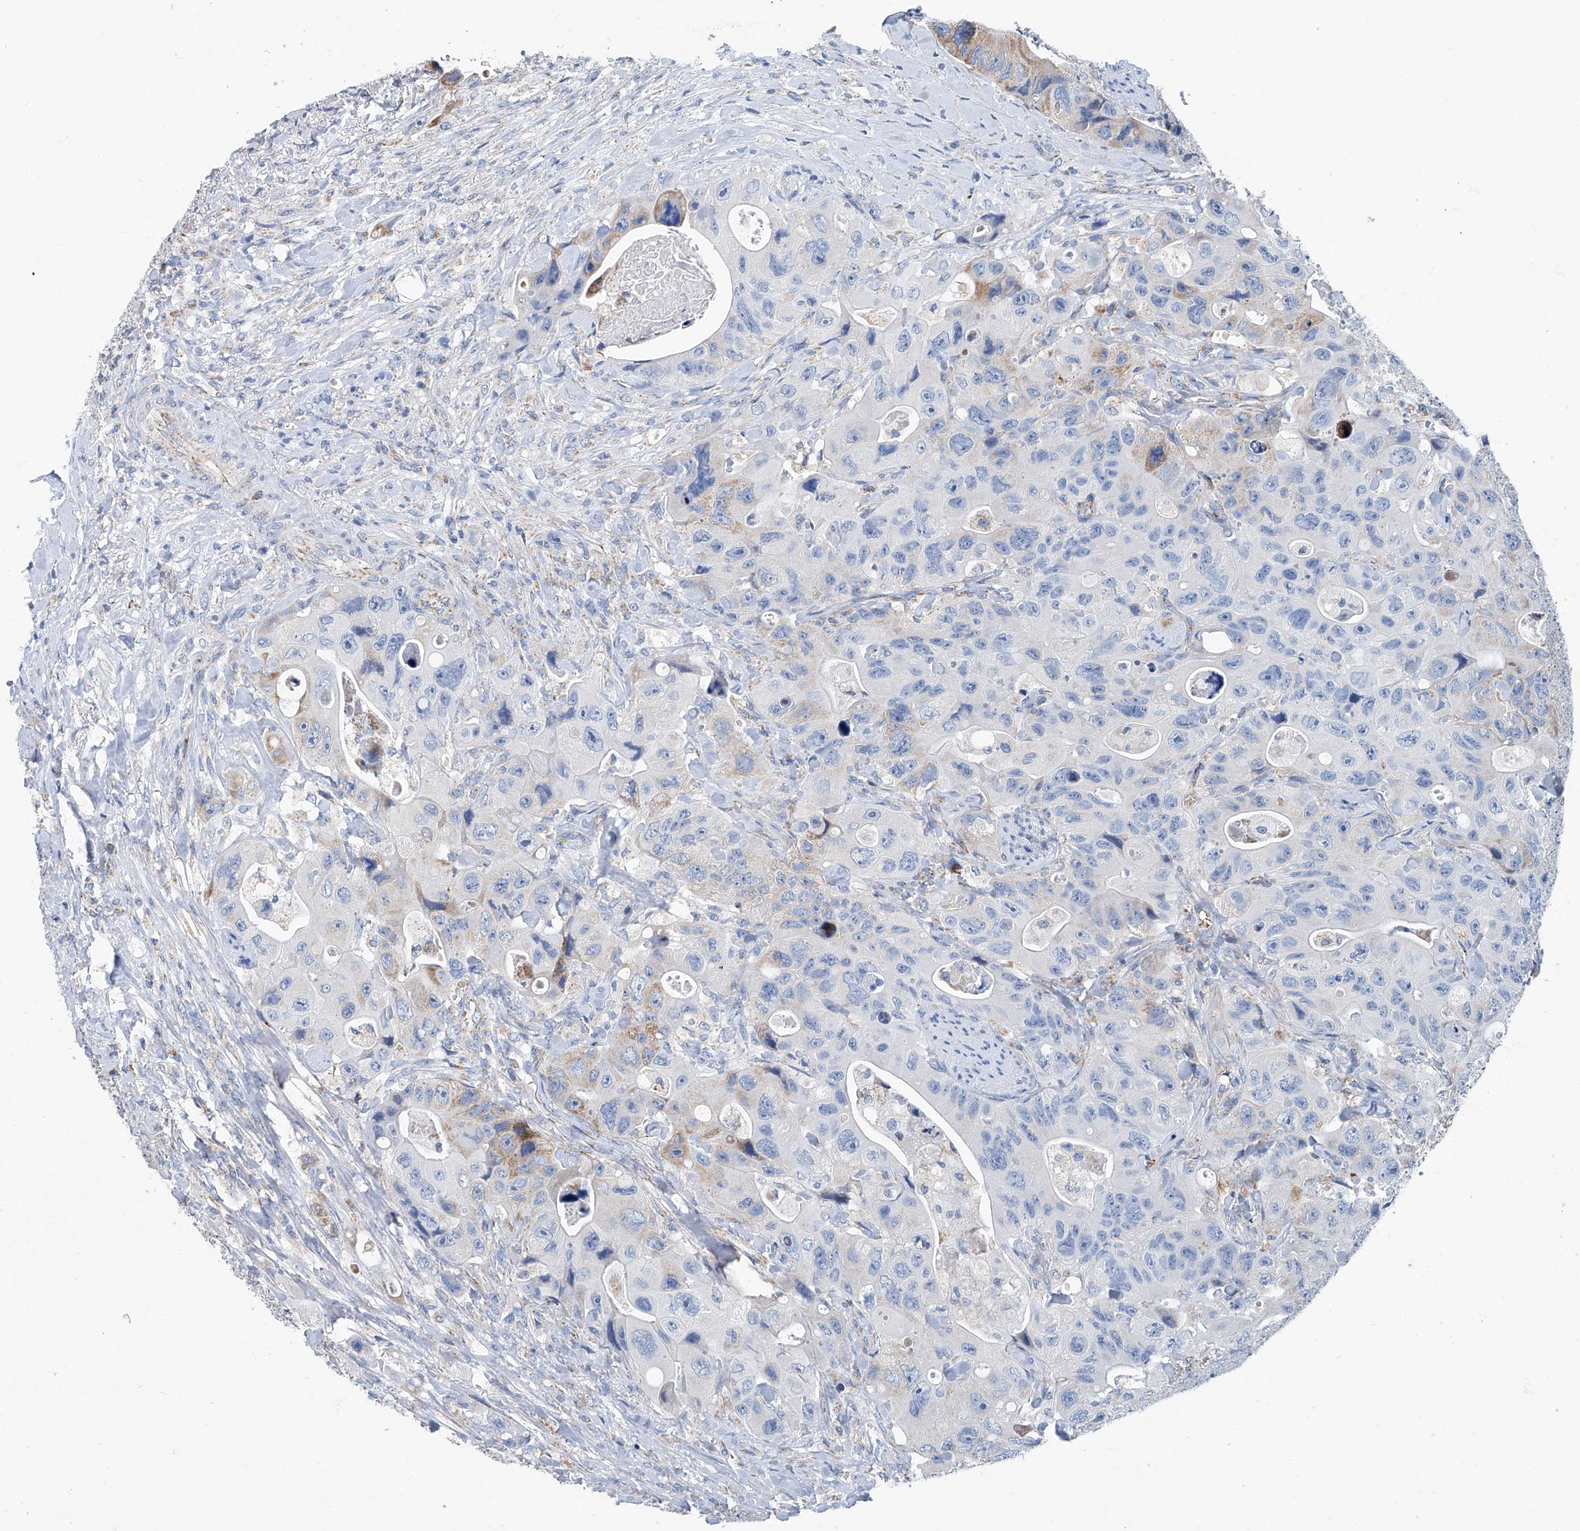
{"staining": {"intensity": "weak", "quantity": "<25%", "location": "cytoplasmic/membranous"}, "tissue": "colorectal cancer", "cell_type": "Tumor cells", "image_type": "cancer", "snomed": [{"axis": "morphology", "description": "Adenocarcinoma, NOS"}, {"axis": "topography", "description": "Colon"}], "caption": "Immunohistochemistry histopathology image of human adenocarcinoma (colorectal) stained for a protein (brown), which shows no expression in tumor cells.", "gene": "MT-ND1", "patient": {"sex": "female", "age": 46}}